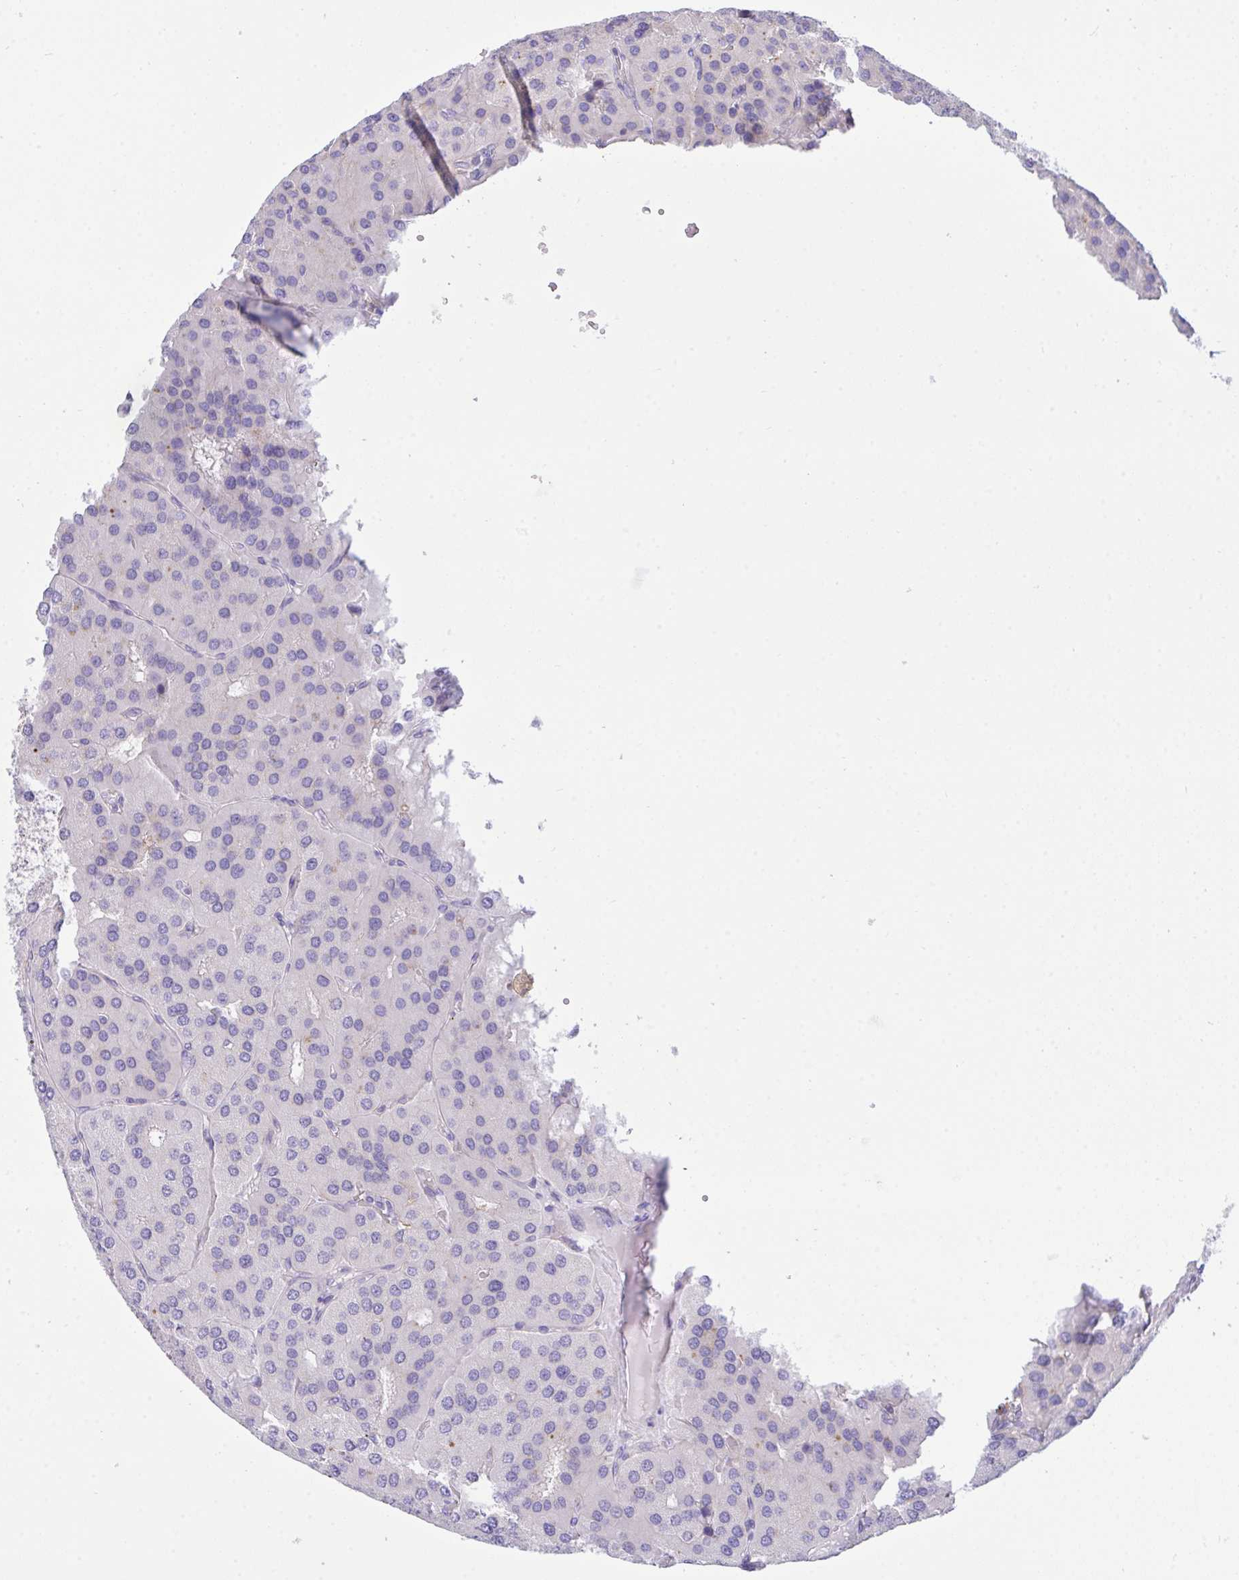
{"staining": {"intensity": "negative", "quantity": "none", "location": "none"}, "tissue": "parathyroid gland", "cell_type": "Glandular cells", "image_type": "normal", "snomed": [{"axis": "morphology", "description": "Normal tissue, NOS"}, {"axis": "morphology", "description": "Adenoma, NOS"}, {"axis": "topography", "description": "Parathyroid gland"}], "caption": "This is a micrograph of immunohistochemistry staining of normal parathyroid gland, which shows no expression in glandular cells. Brightfield microscopy of immunohistochemistry (IHC) stained with DAB (brown) and hematoxylin (blue), captured at high magnification.", "gene": "HOXD12", "patient": {"sex": "female", "age": 86}}